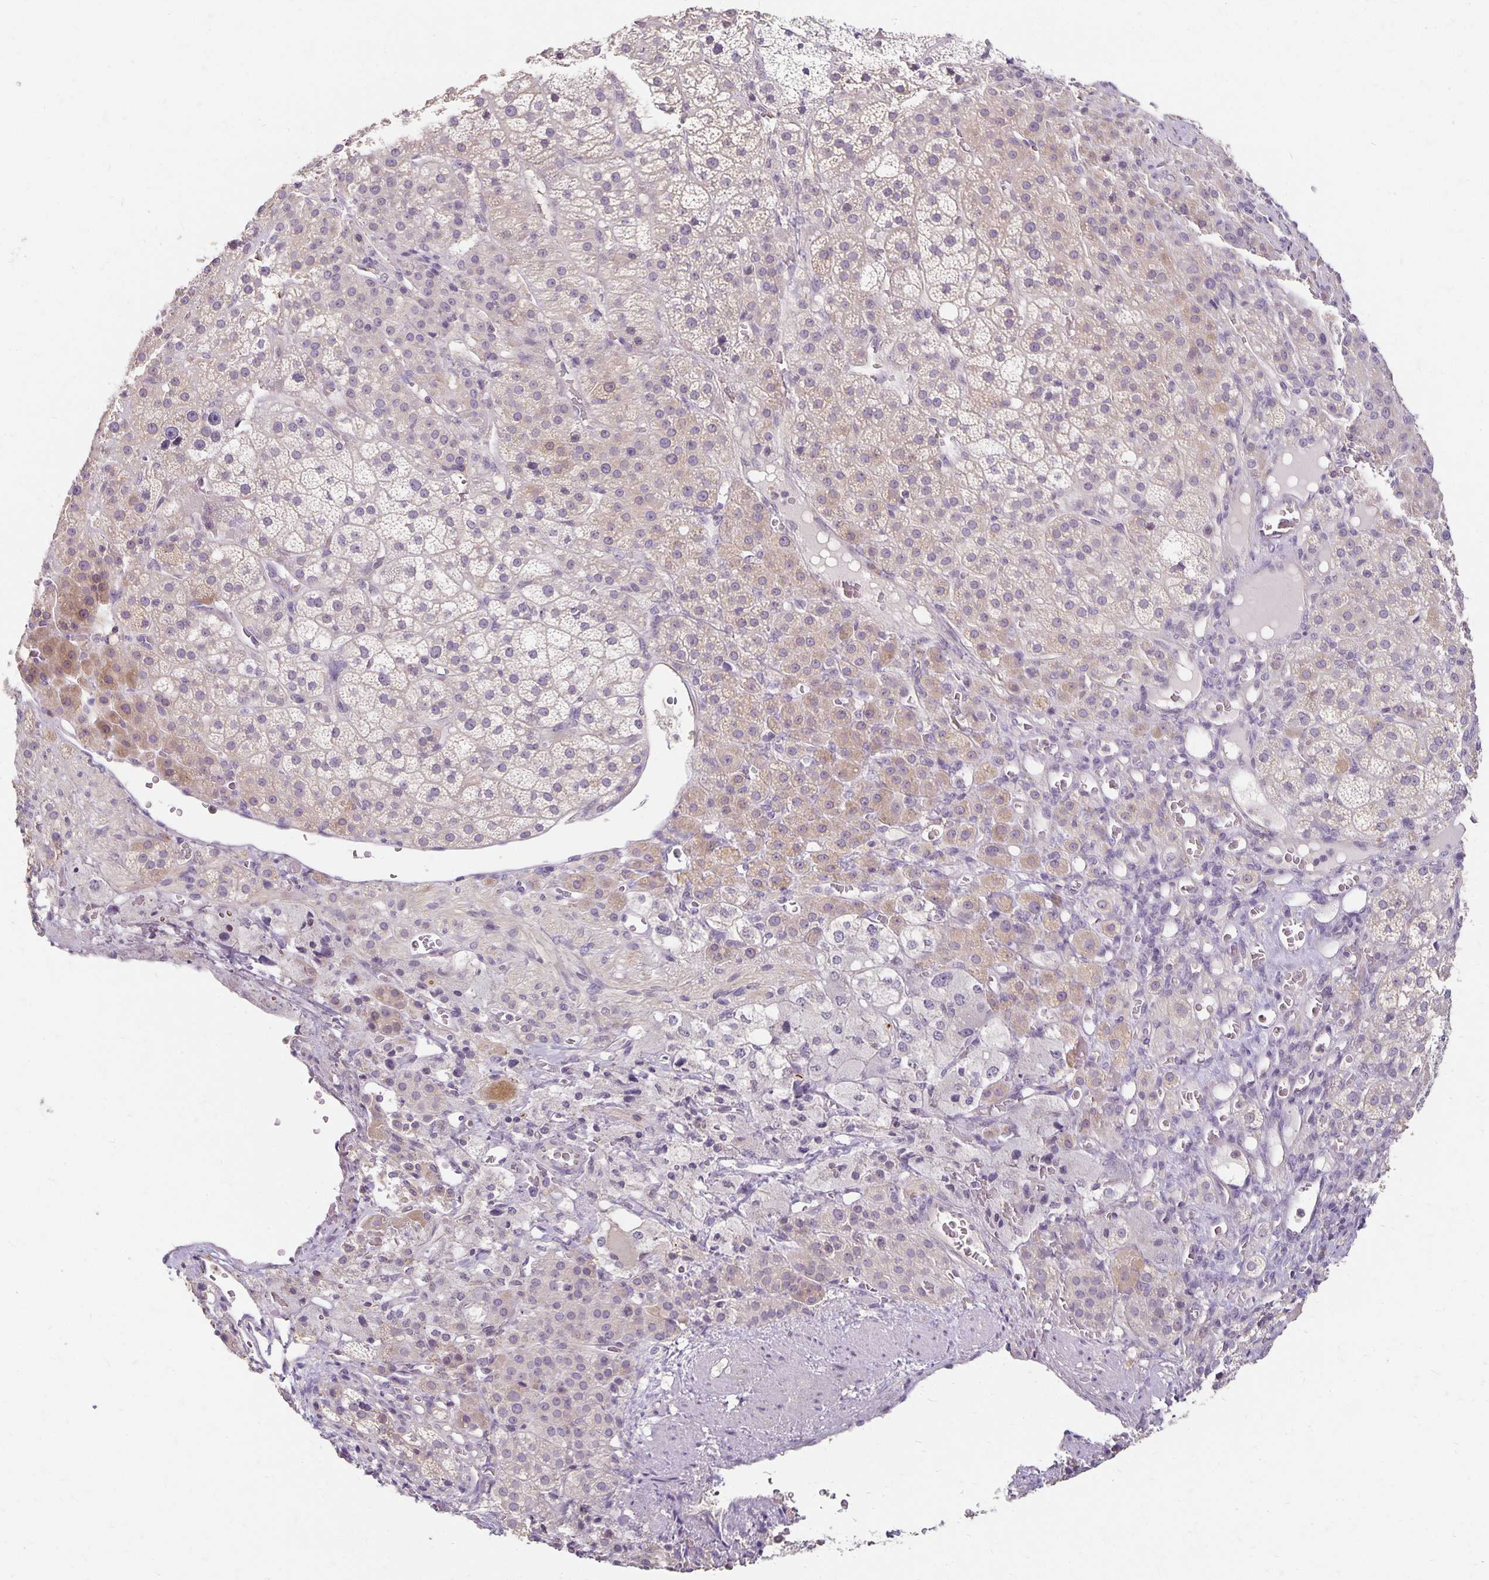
{"staining": {"intensity": "weak", "quantity": "<25%", "location": "cytoplasmic/membranous"}, "tissue": "adrenal gland", "cell_type": "Glandular cells", "image_type": "normal", "snomed": [{"axis": "morphology", "description": "Normal tissue, NOS"}, {"axis": "topography", "description": "Adrenal gland"}], "caption": "A high-resolution histopathology image shows immunohistochemistry staining of normal adrenal gland, which displays no significant staining in glandular cells. Brightfield microscopy of immunohistochemistry (IHC) stained with DAB (brown) and hematoxylin (blue), captured at high magnification.", "gene": "CST6", "patient": {"sex": "female", "age": 60}}